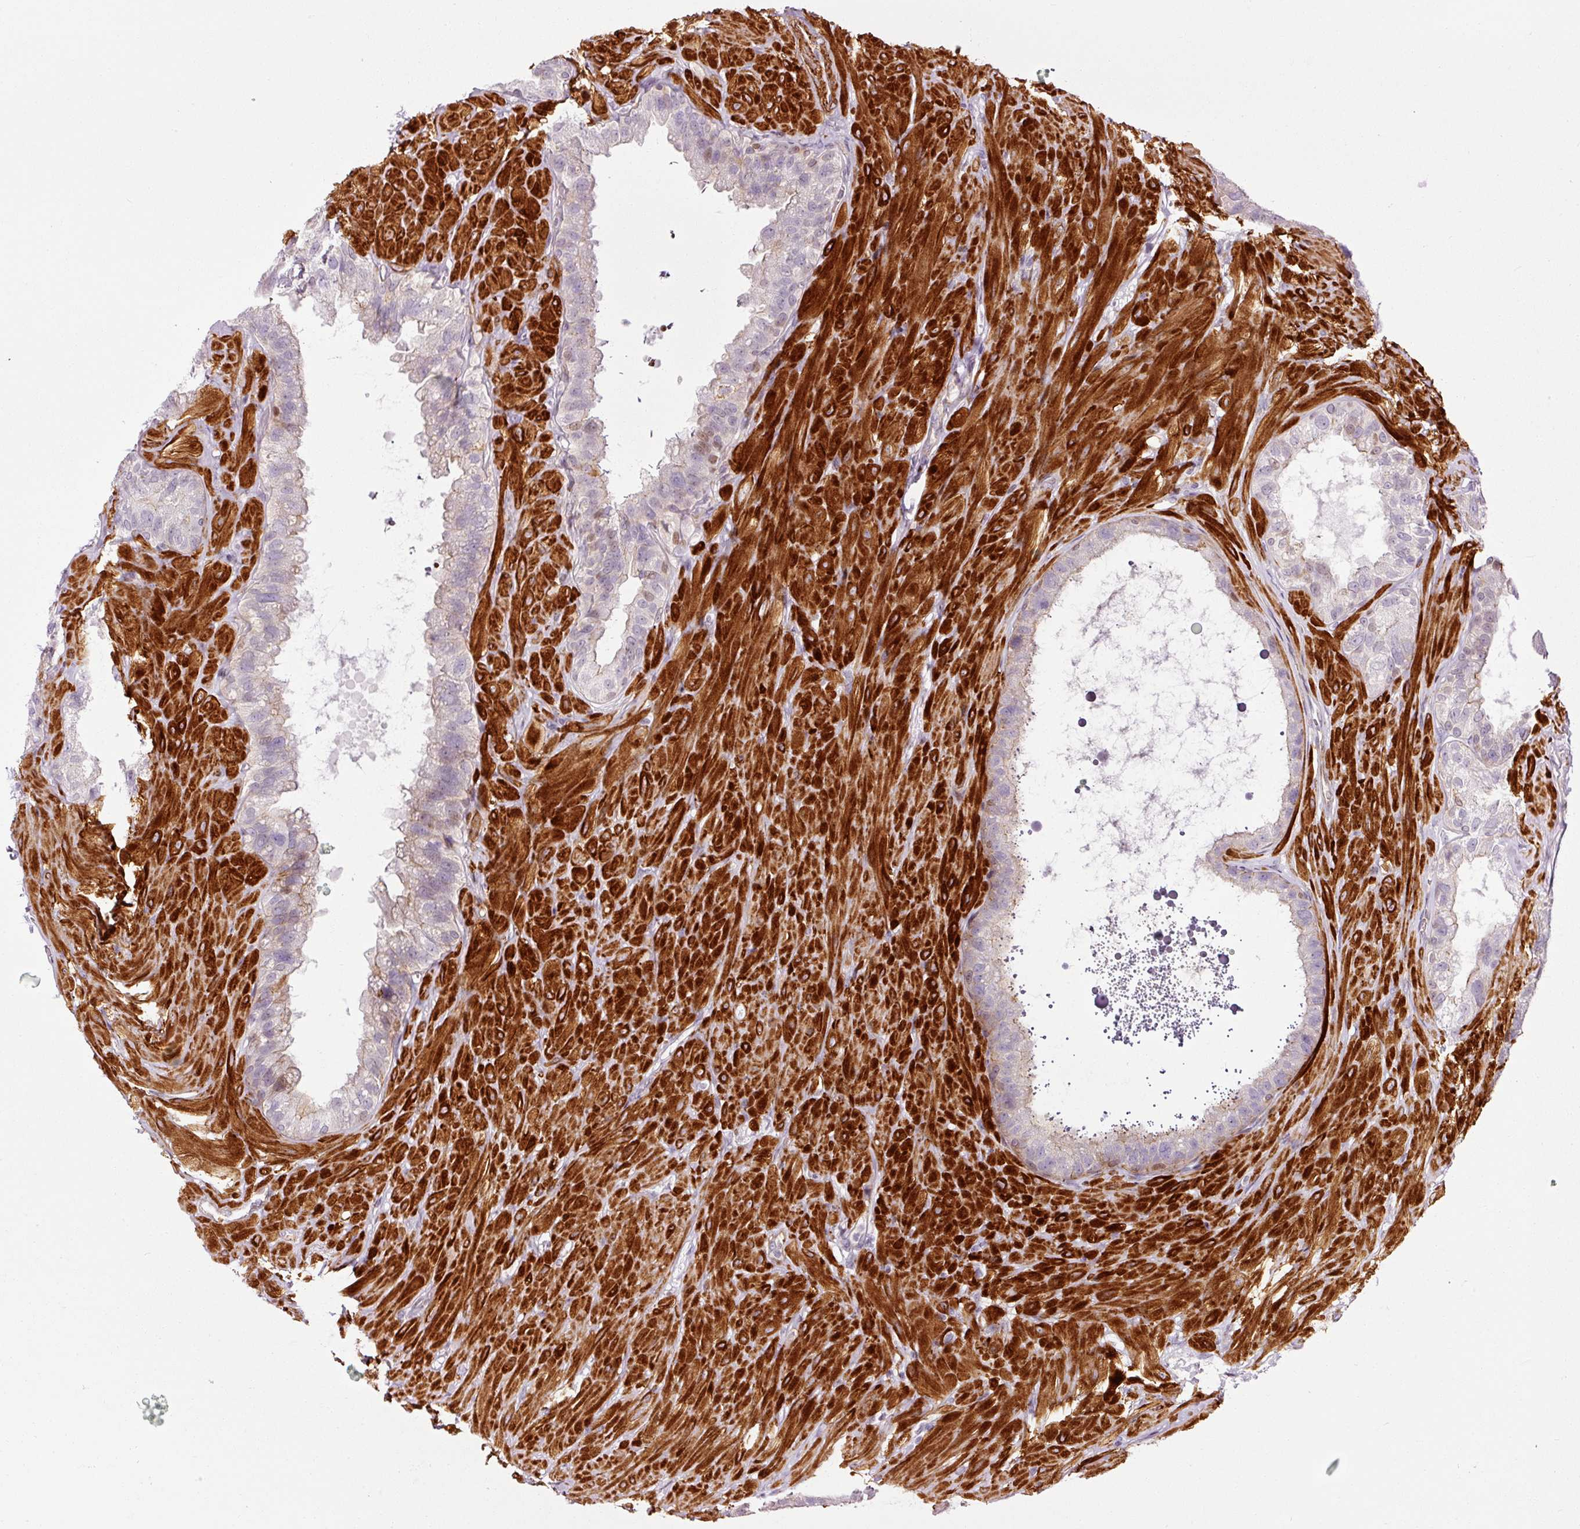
{"staining": {"intensity": "weak", "quantity": "<25%", "location": "cytoplasmic/membranous"}, "tissue": "seminal vesicle", "cell_type": "Glandular cells", "image_type": "normal", "snomed": [{"axis": "morphology", "description": "Normal tissue, NOS"}, {"axis": "topography", "description": "Seminal veicle"}, {"axis": "topography", "description": "Peripheral nerve tissue"}], "caption": "There is no significant expression in glandular cells of seminal vesicle. The staining was performed using DAB (3,3'-diaminobenzidine) to visualize the protein expression in brown, while the nuclei were stained in blue with hematoxylin (Magnification: 20x).", "gene": "ANKRD20A1", "patient": {"sex": "male", "age": 76}}